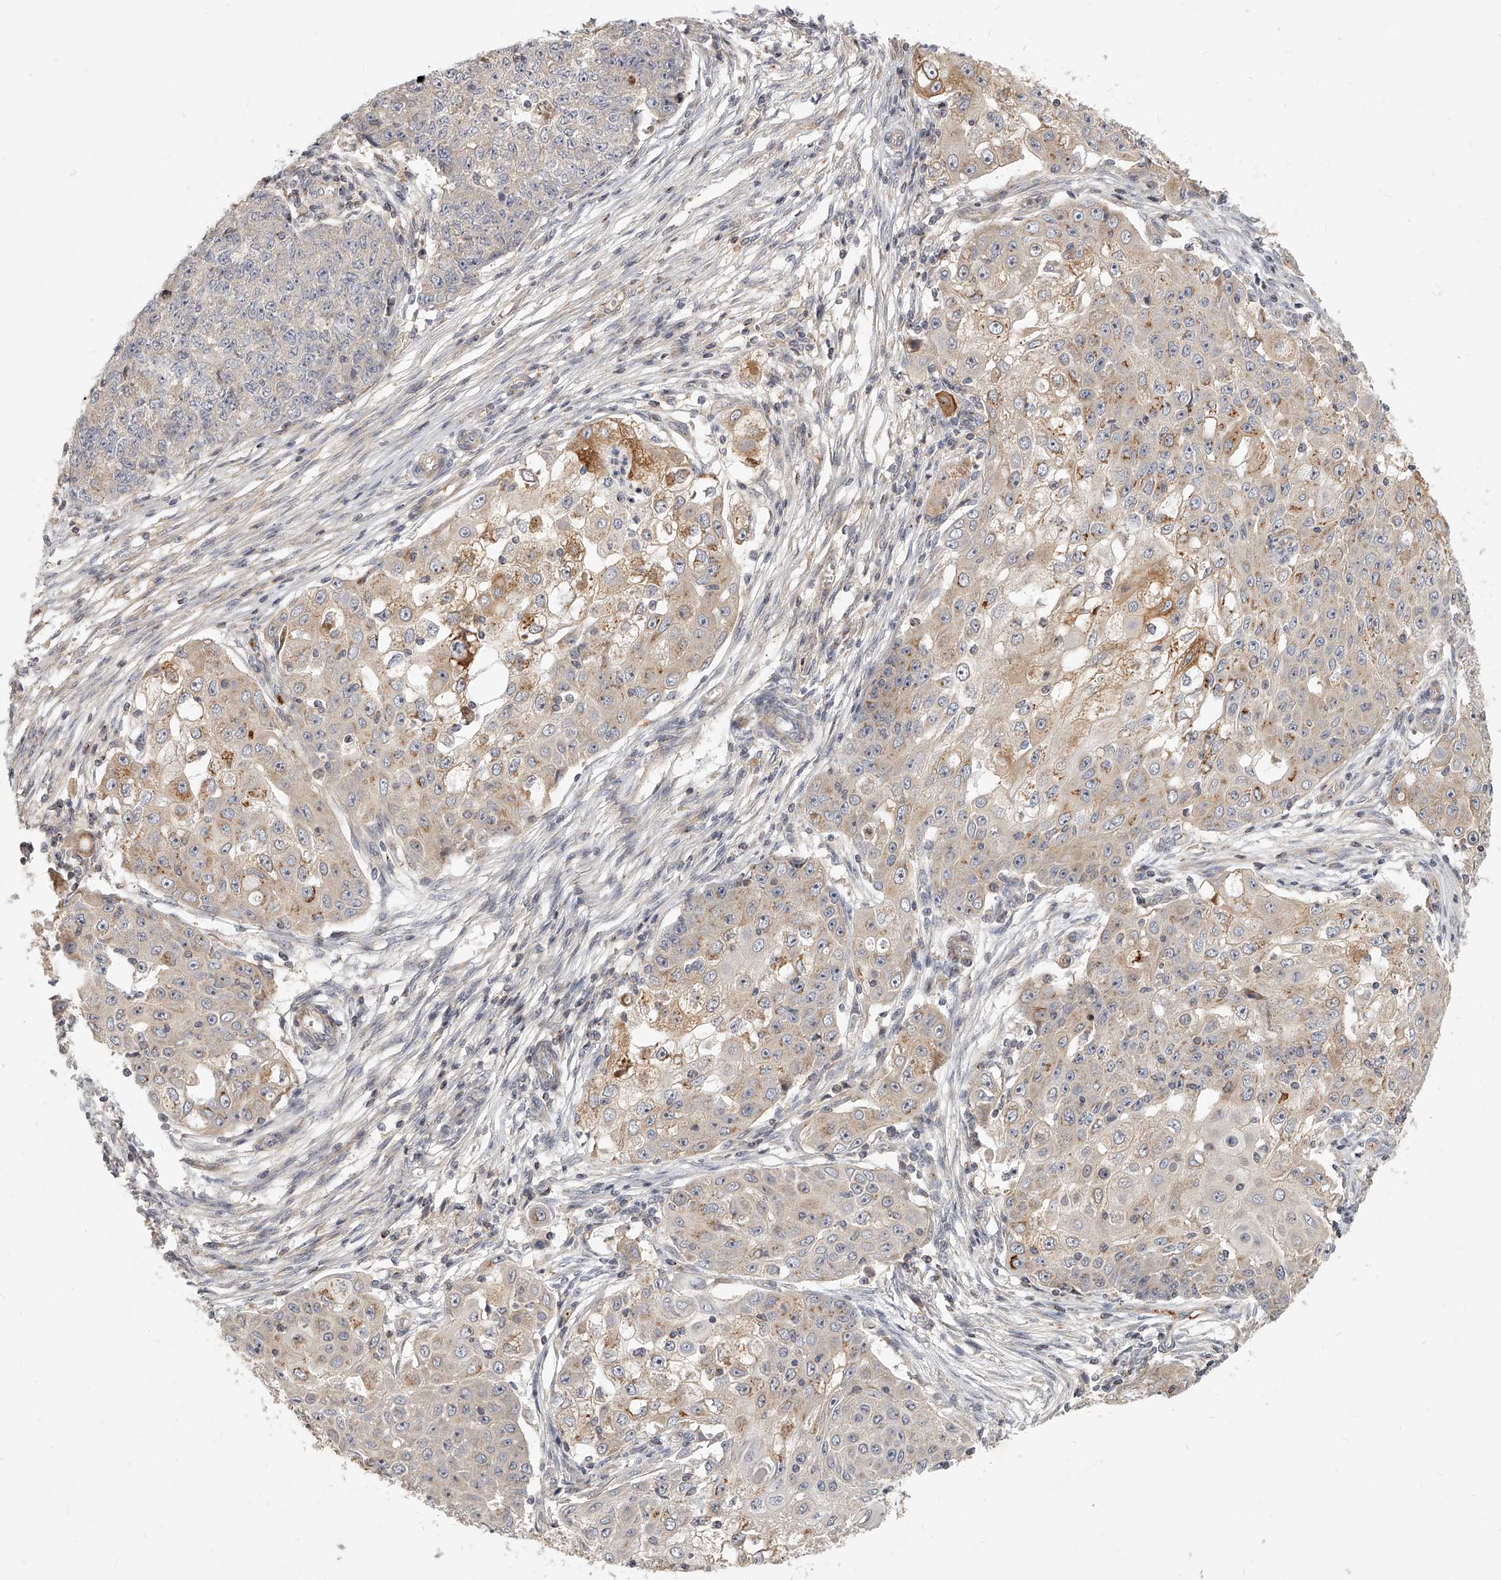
{"staining": {"intensity": "moderate", "quantity": "<25%", "location": "cytoplasmic/membranous"}, "tissue": "ovarian cancer", "cell_type": "Tumor cells", "image_type": "cancer", "snomed": [{"axis": "morphology", "description": "Carcinoma, endometroid"}, {"axis": "topography", "description": "Ovary"}], "caption": "This is an image of IHC staining of ovarian cancer, which shows moderate positivity in the cytoplasmic/membranous of tumor cells.", "gene": "SLC37A1", "patient": {"sex": "female", "age": 42}}